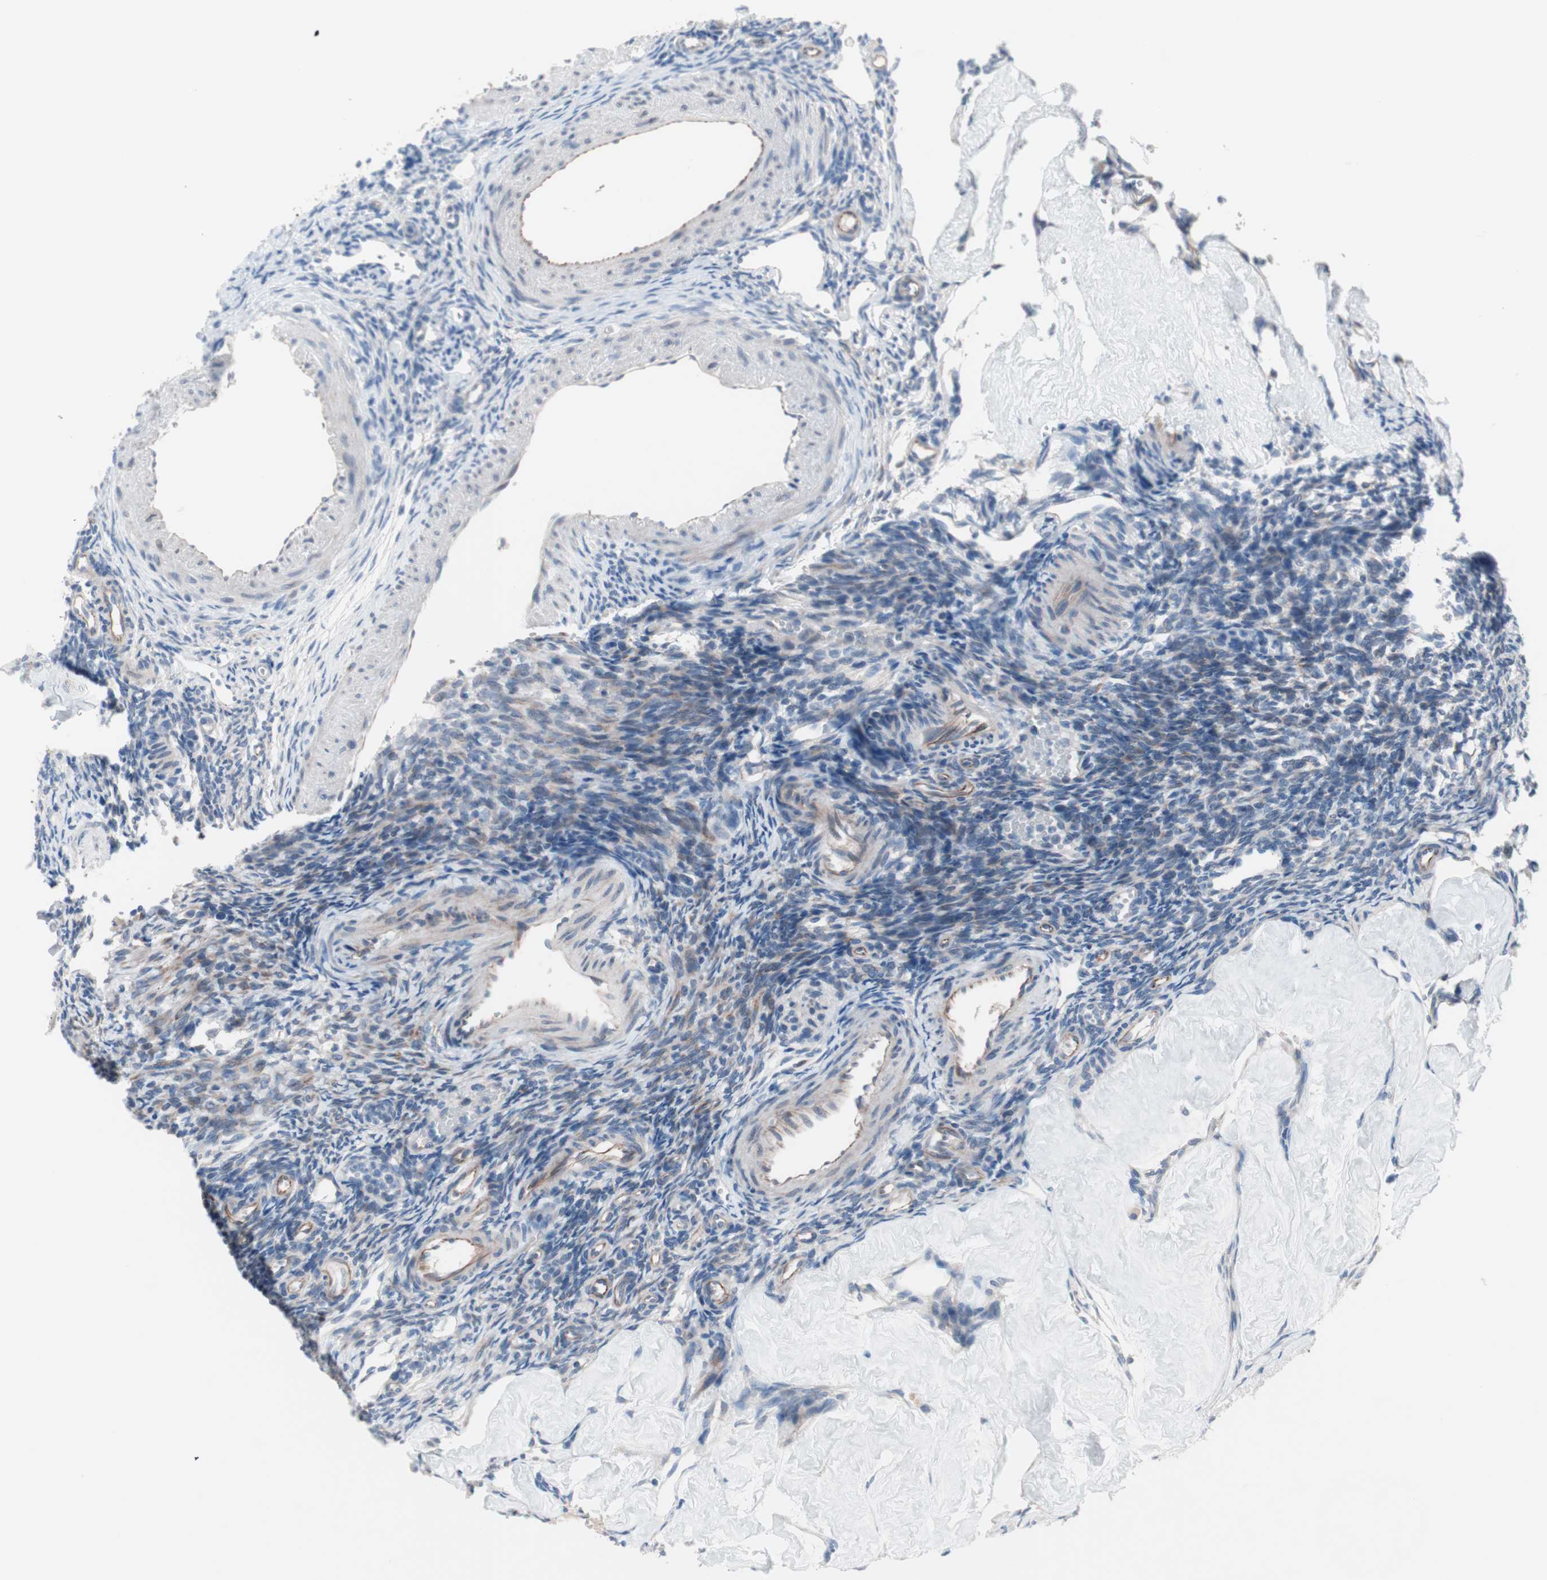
{"staining": {"intensity": "moderate", "quantity": "<25%", "location": "cytoplasmic/membranous"}, "tissue": "ovary", "cell_type": "Ovarian stroma cells", "image_type": "normal", "snomed": [{"axis": "morphology", "description": "Normal tissue, NOS"}, {"axis": "topography", "description": "Ovary"}], "caption": "About <25% of ovarian stroma cells in unremarkable ovary show moderate cytoplasmic/membranous protein positivity as visualized by brown immunohistochemical staining.", "gene": "ULBP1", "patient": {"sex": "female", "age": 33}}